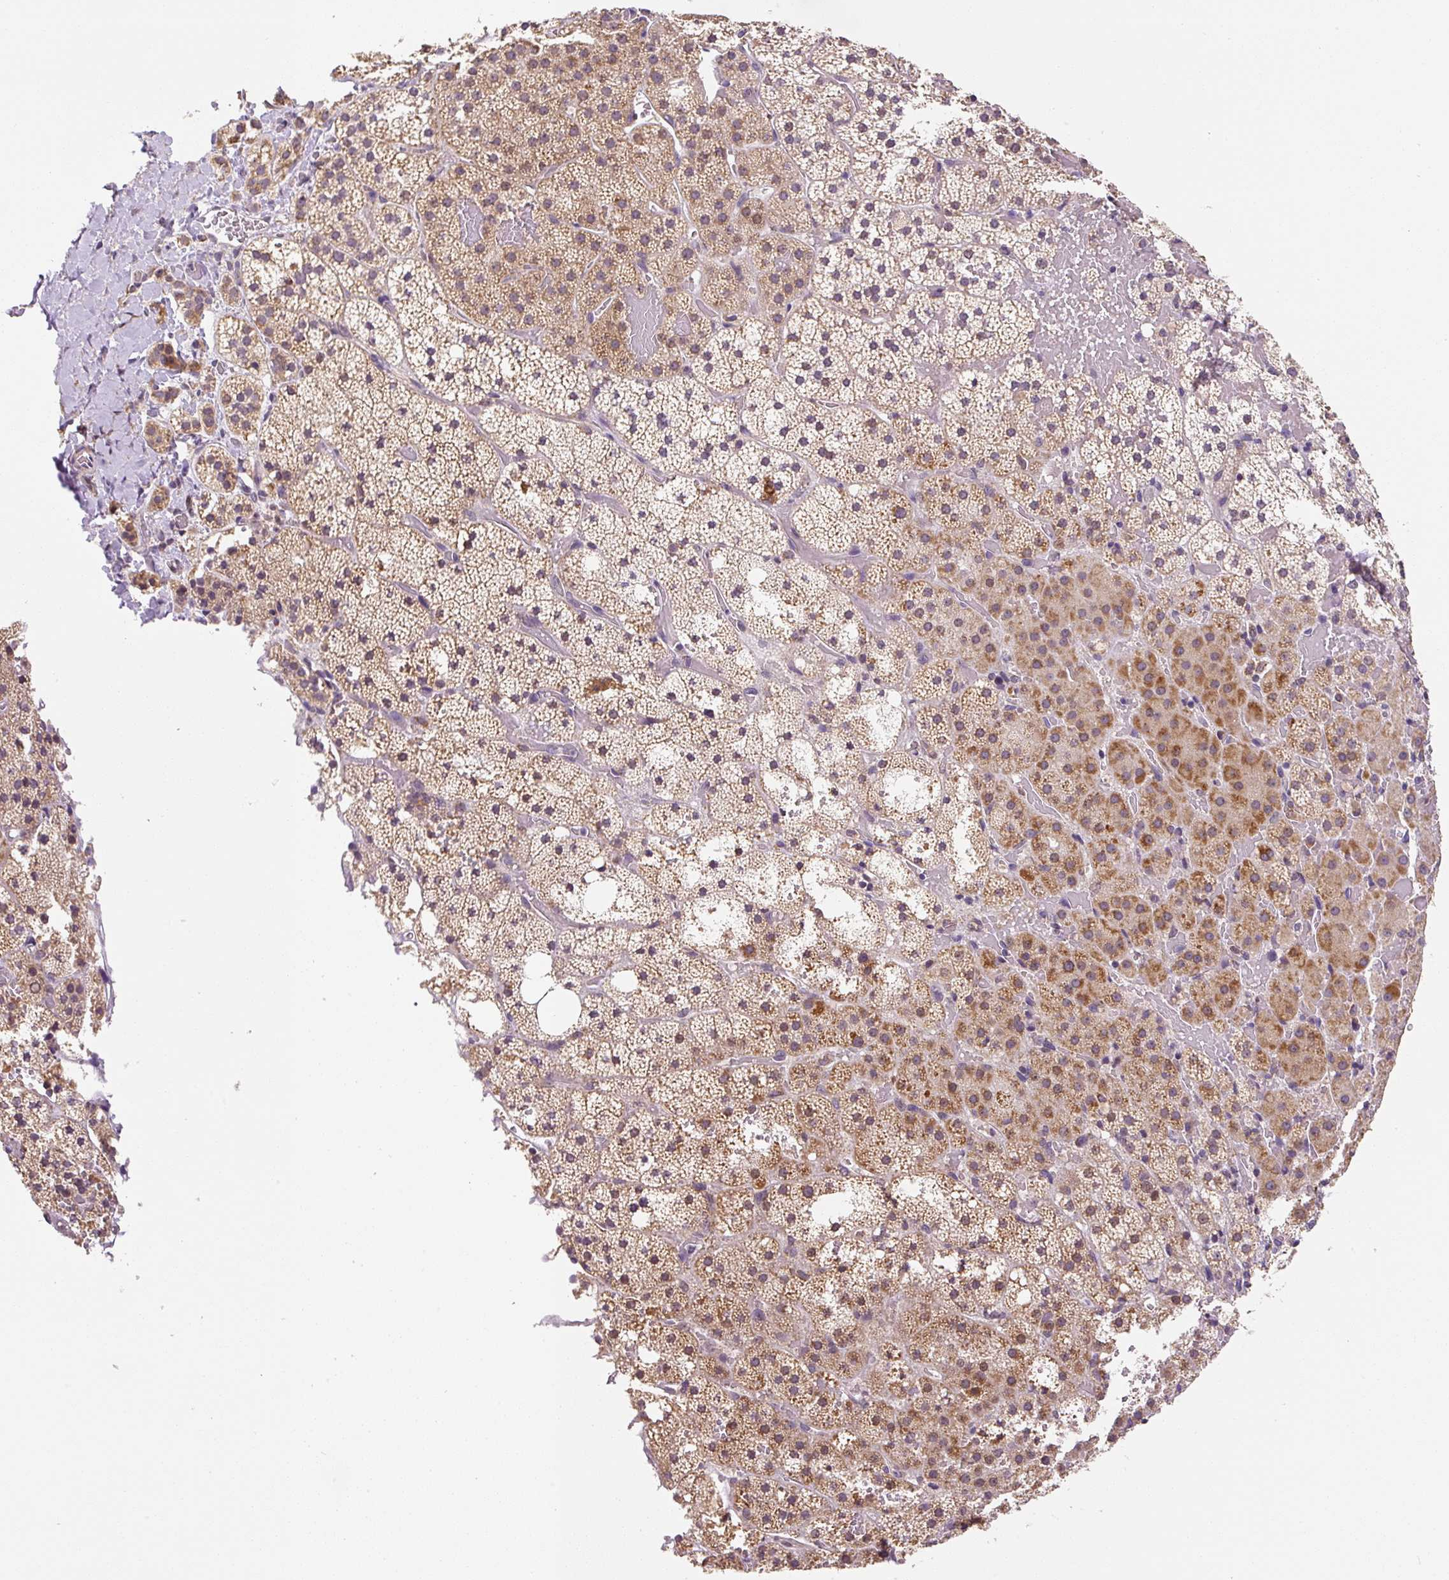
{"staining": {"intensity": "moderate", "quantity": ">75%", "location": "cytoplasmic/membranous"}, "tissue": "adrenal gland", "cell_type": "Glandular cells", "image_type": "normal", "snomed": [{"axis": "morphology", "description": "Normal tissue, NOS"}, {"axis": "topography", "description": "Adrenal gland"}], "caption": "Protein analysis of unremarkable adrenal gland exhibits moderate cytoplasmic/membranous positivity in approximately >75% of glandular cells. The protein is shown in brown color, while the nuclei are stained blue.", "gene": "MFSD9", "patient": {"sex": "male", "age": 53}}